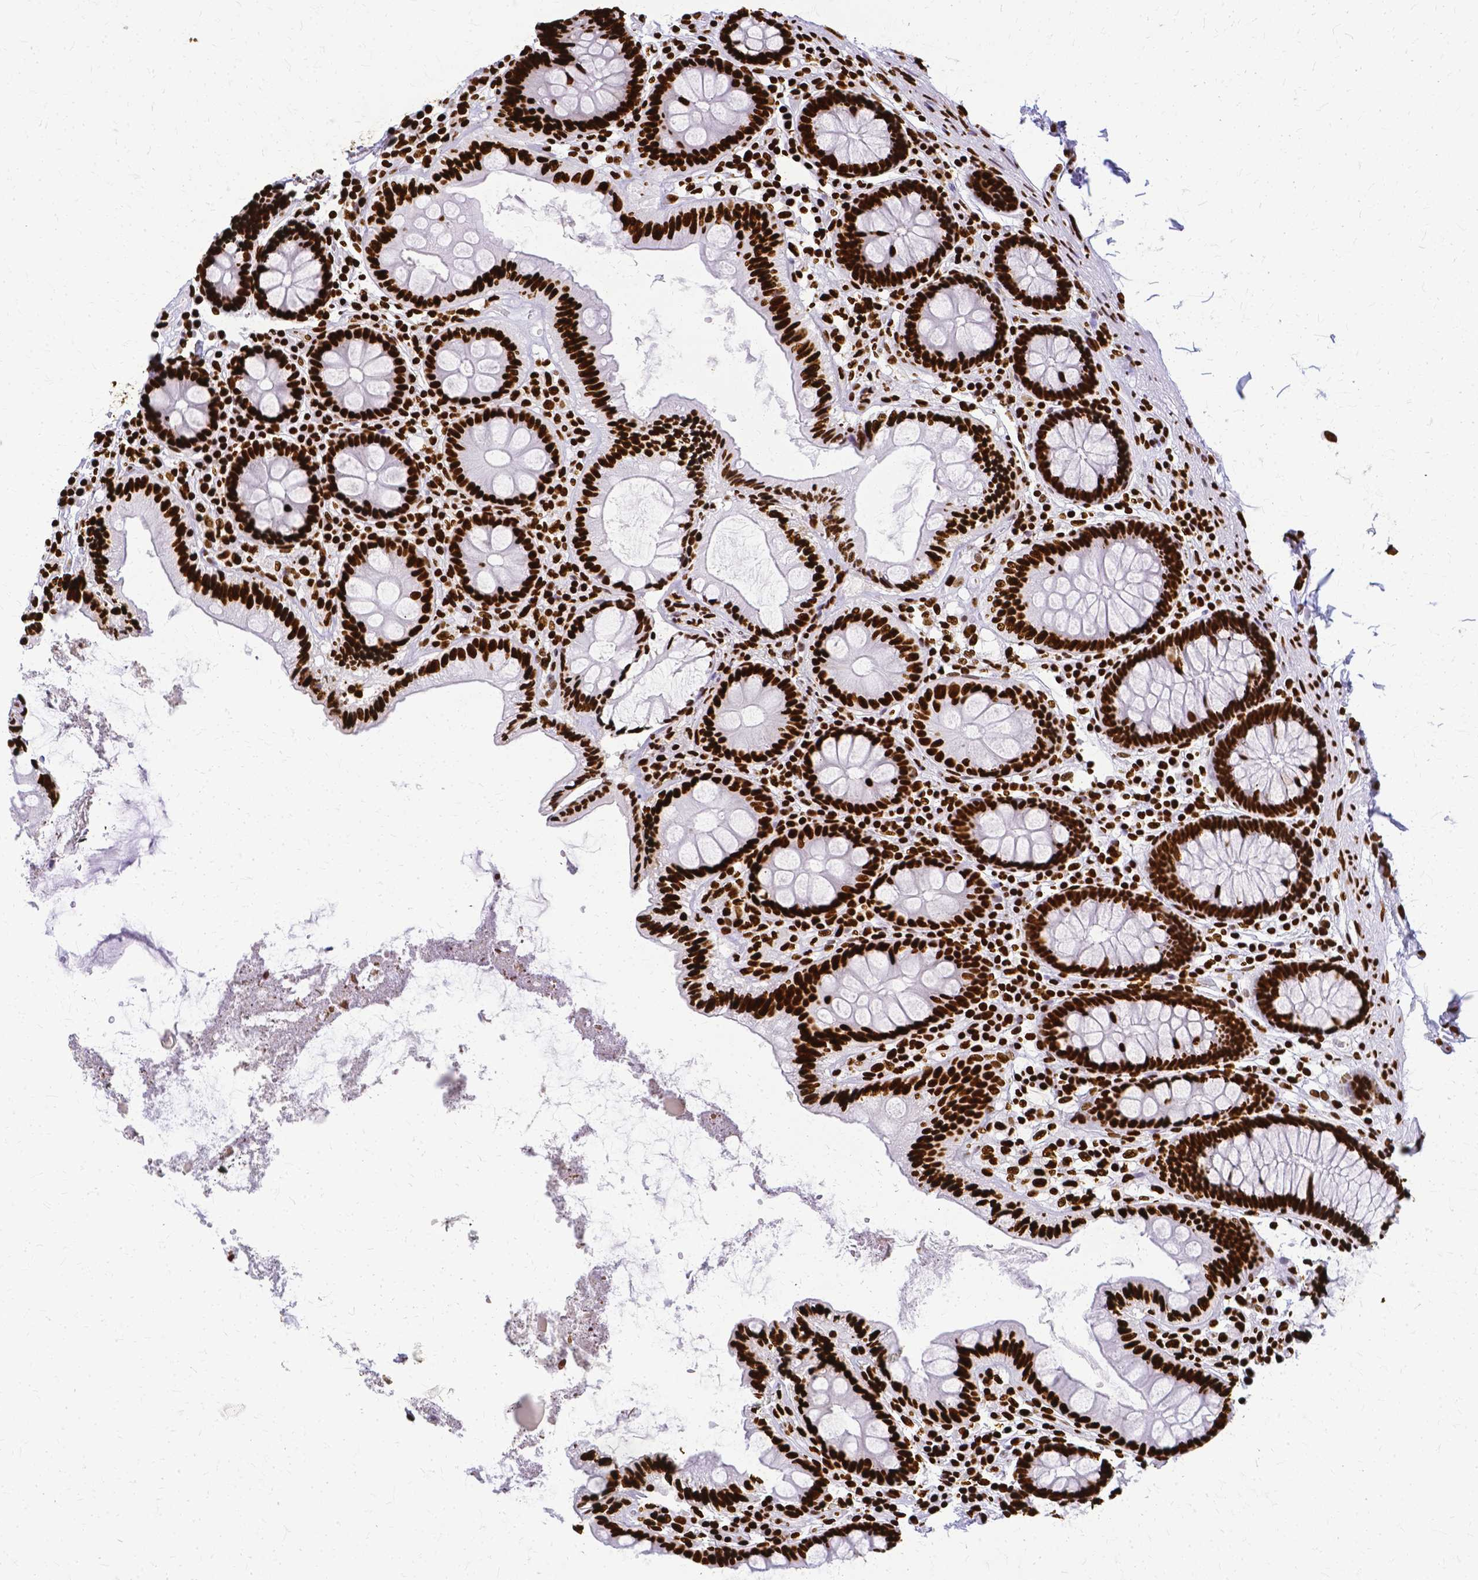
{"staining": {"intensity": "strong", "quantity": ">75%", "location": "nuclear"}, "tissue": "colon", "cell_type": "Endothelial cells", "image_type": "normal", "snomed": [{"axis": "morphology", "description": "Normal tissue, NOS"}, {"axis": "topography", "description": "Colon"}], "caption": "Strong nuclear expression for a protein is appreciated in about >75% of endothelial cells of unremarkable colon using IHC.", "gene": "SFPQ", "patient": {"sex": "male", "age": 84}}